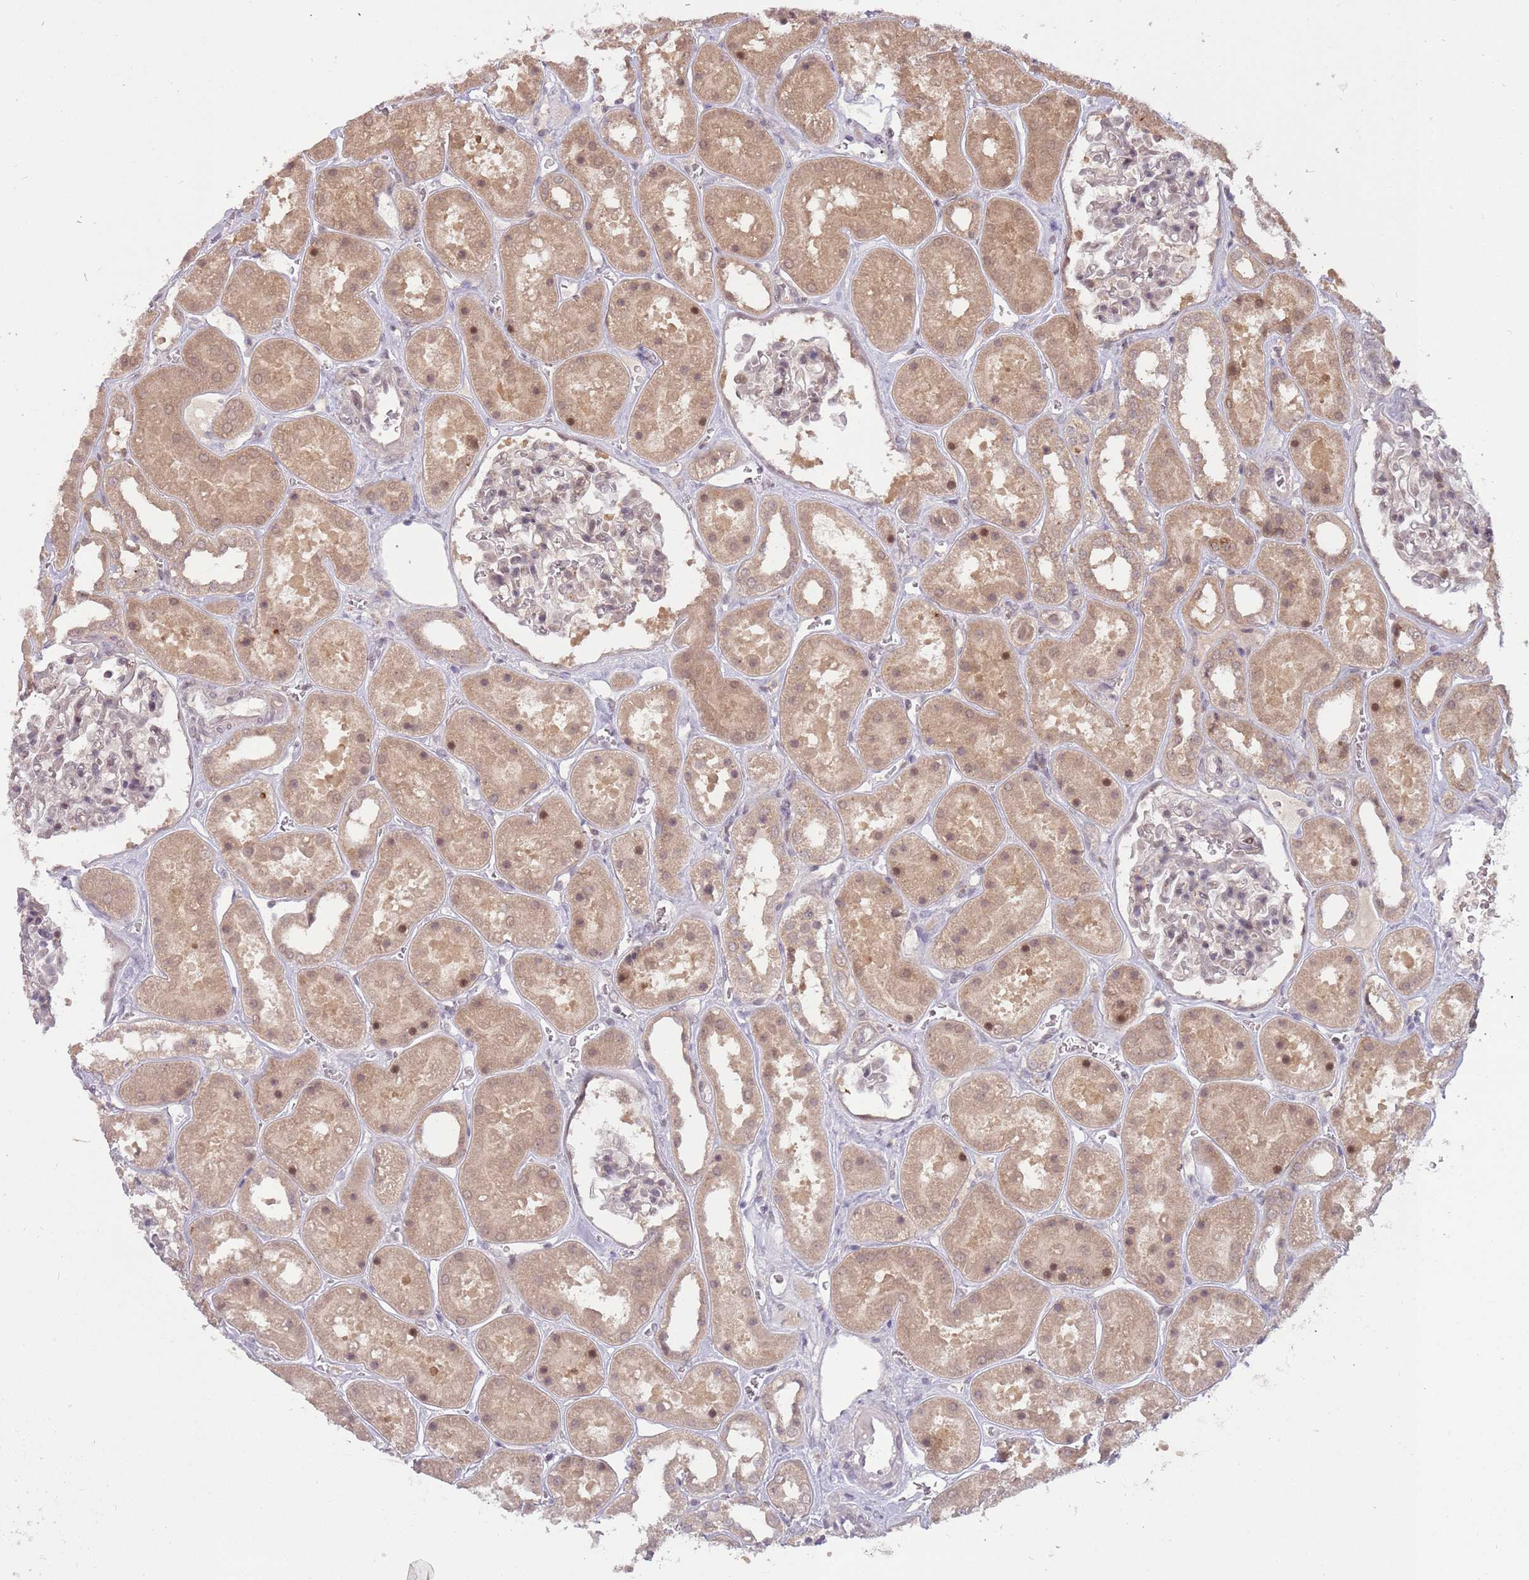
{"staining": {"intensity": "weak", "quantity": "25%-75%", "location": "nuclear"}, "tissue": "kidney", "cell_type": "Cells in glomeruli", "image_type": "normal", "snomed": [{"axis": "morphology", "description": "Normal tissue, NOS"}, {"axis": "topography", "description": "Kidney"}], "caption": "Weak nuclear protein positivity is seen in approximately 25%-75% of cells in glomeruli in kidney. (Stains: DAB in brown, nuclei in blue, Microscopy: brightfield microscopy at high magnification).", "gene": "ADAMTS3", "patient": {"sex": "female", "age": 41}}